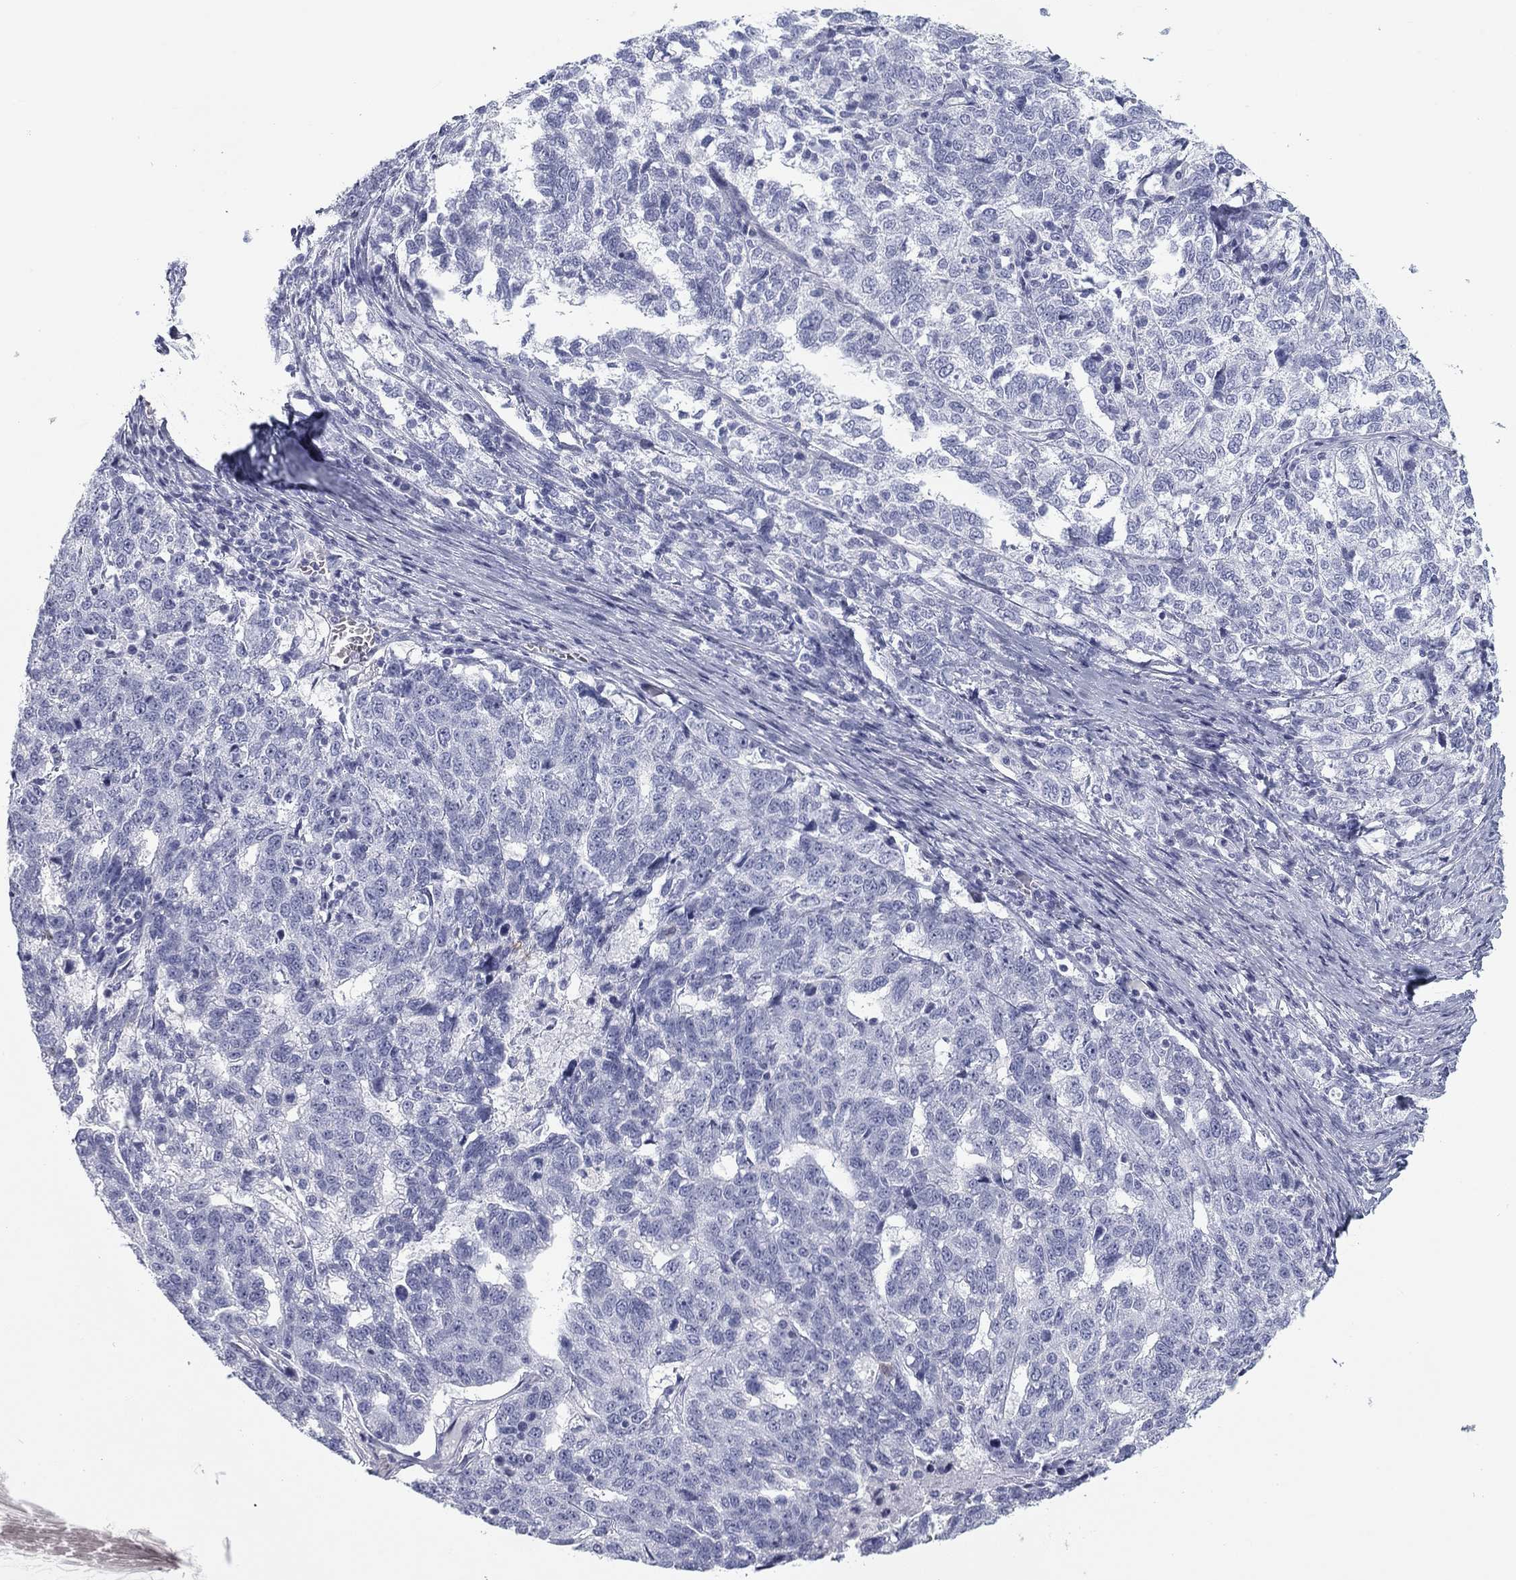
{"staining": {"intensity": "negative", "quantity": "none", "location": "none"}, "tissue": "ovarian cancer", "cell_type": "Tumor cells", "image_type": "cancer", "snomed": [{"axis": "morphology", "description": "Cystadenocarcinoma, serous, NOS"}, {"axis": "topography", "description": "Ovary"}], "caption": "Immunohistochemical staining of human ovarian cancer (serous cystadenocarcinoma) exhibits no significant positivity in tumor cells. Nuclei are stained in blue.", "gene": "CALB1", "patient": {"sex": "female", "age": 71}}